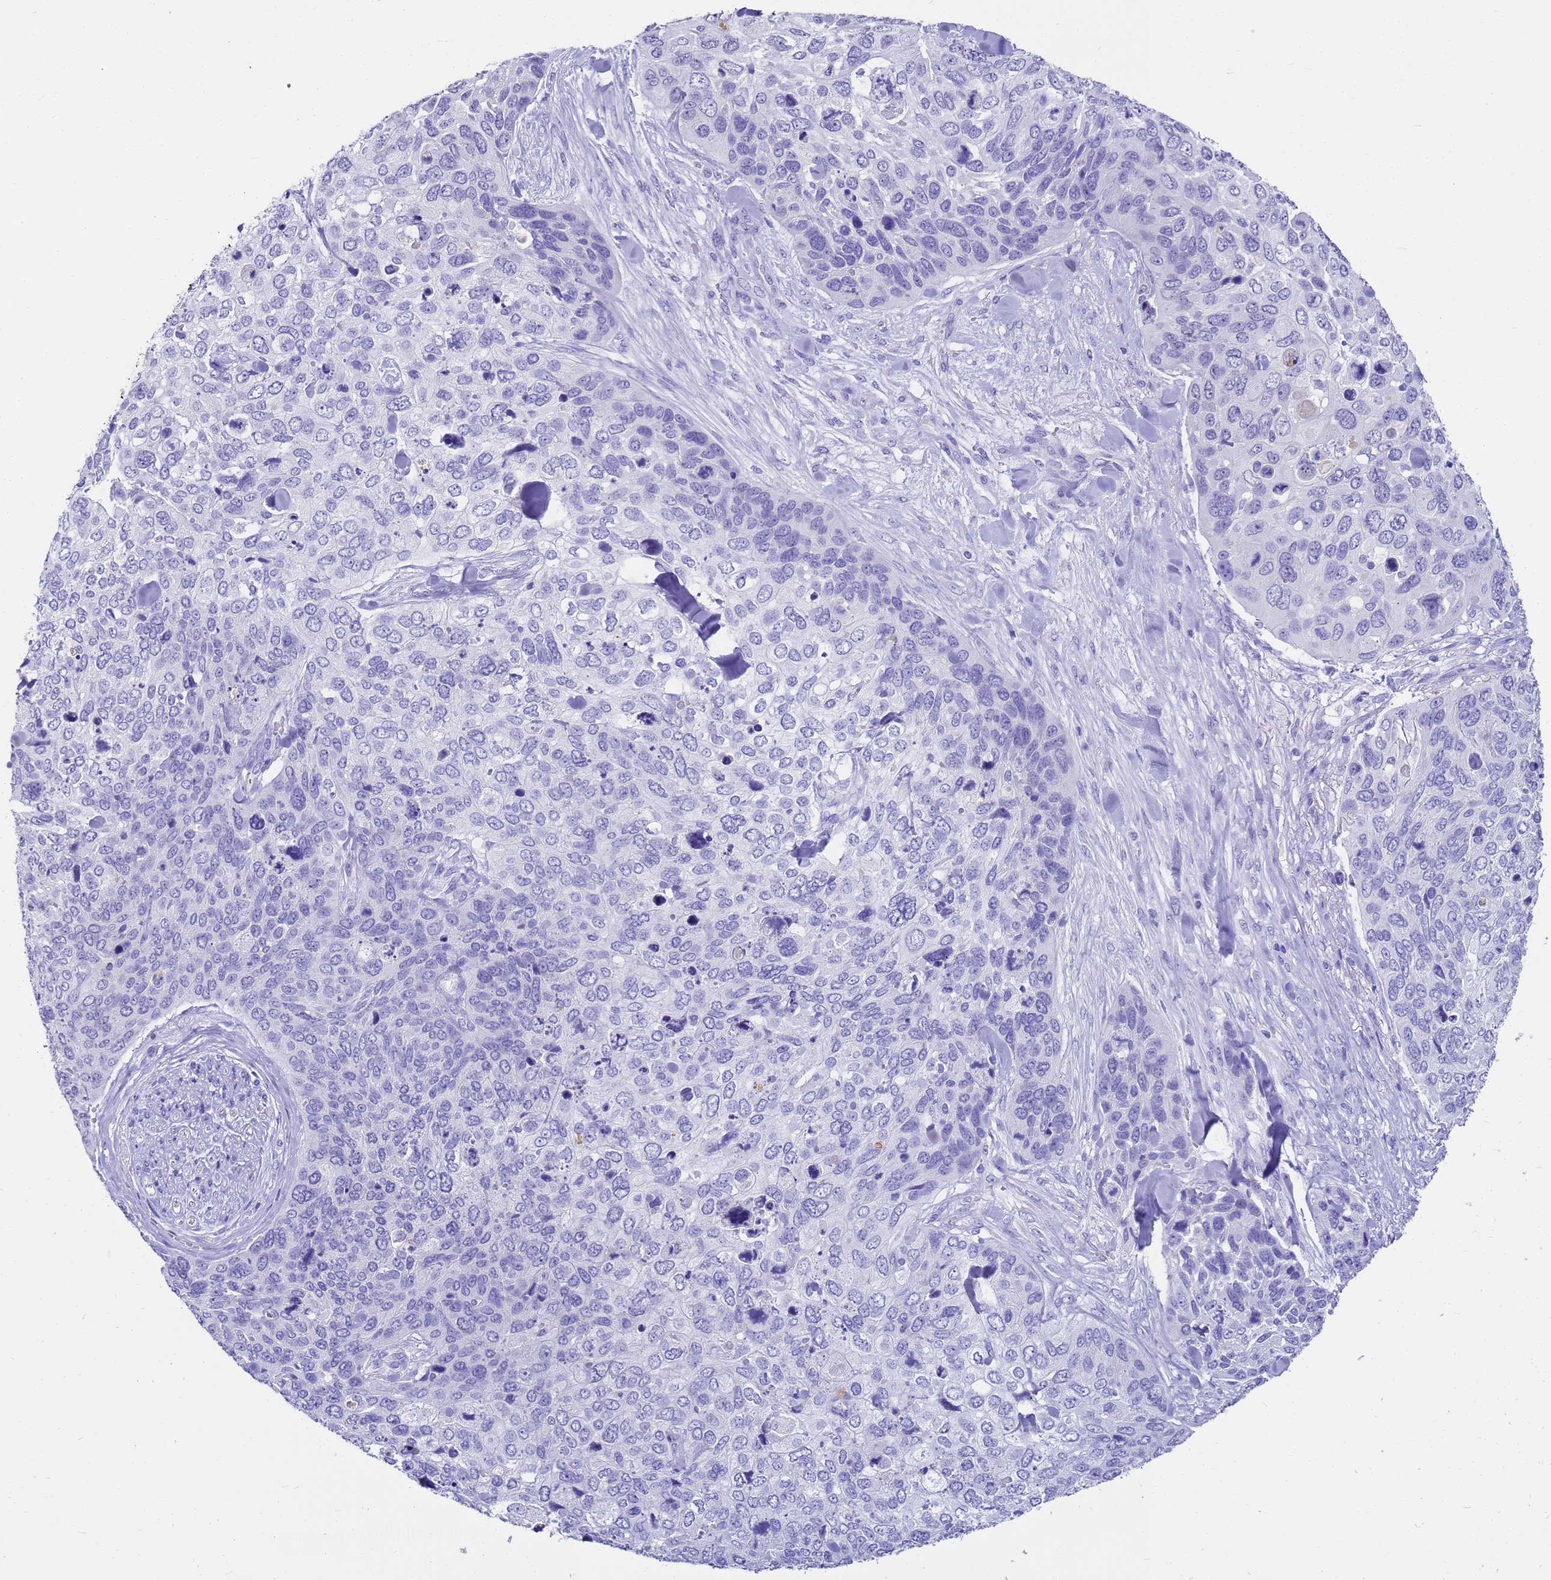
{"staining": {"intensity": "negative", "quantity": "none", "location": "none"}, "tissue": "skin cancer", "cell_type": "Tumor cells", "image_type": "cancer", "snomed": [{"axis": "morphology", "description": "Basal cell carcinoma"}, {"axis": "topography", "description": "Skin"}], "caption": "Immunohistochemistry (IHC) of skin cancer (basal cell carcinoma) displays no expression in tumor cells. (DAB (3,3'-diaminobenzidine) immunohistochemistry with hematoxylin counter stain).", "gene": "MS4A13", "patient": {"sex": "female", "age": 74}}